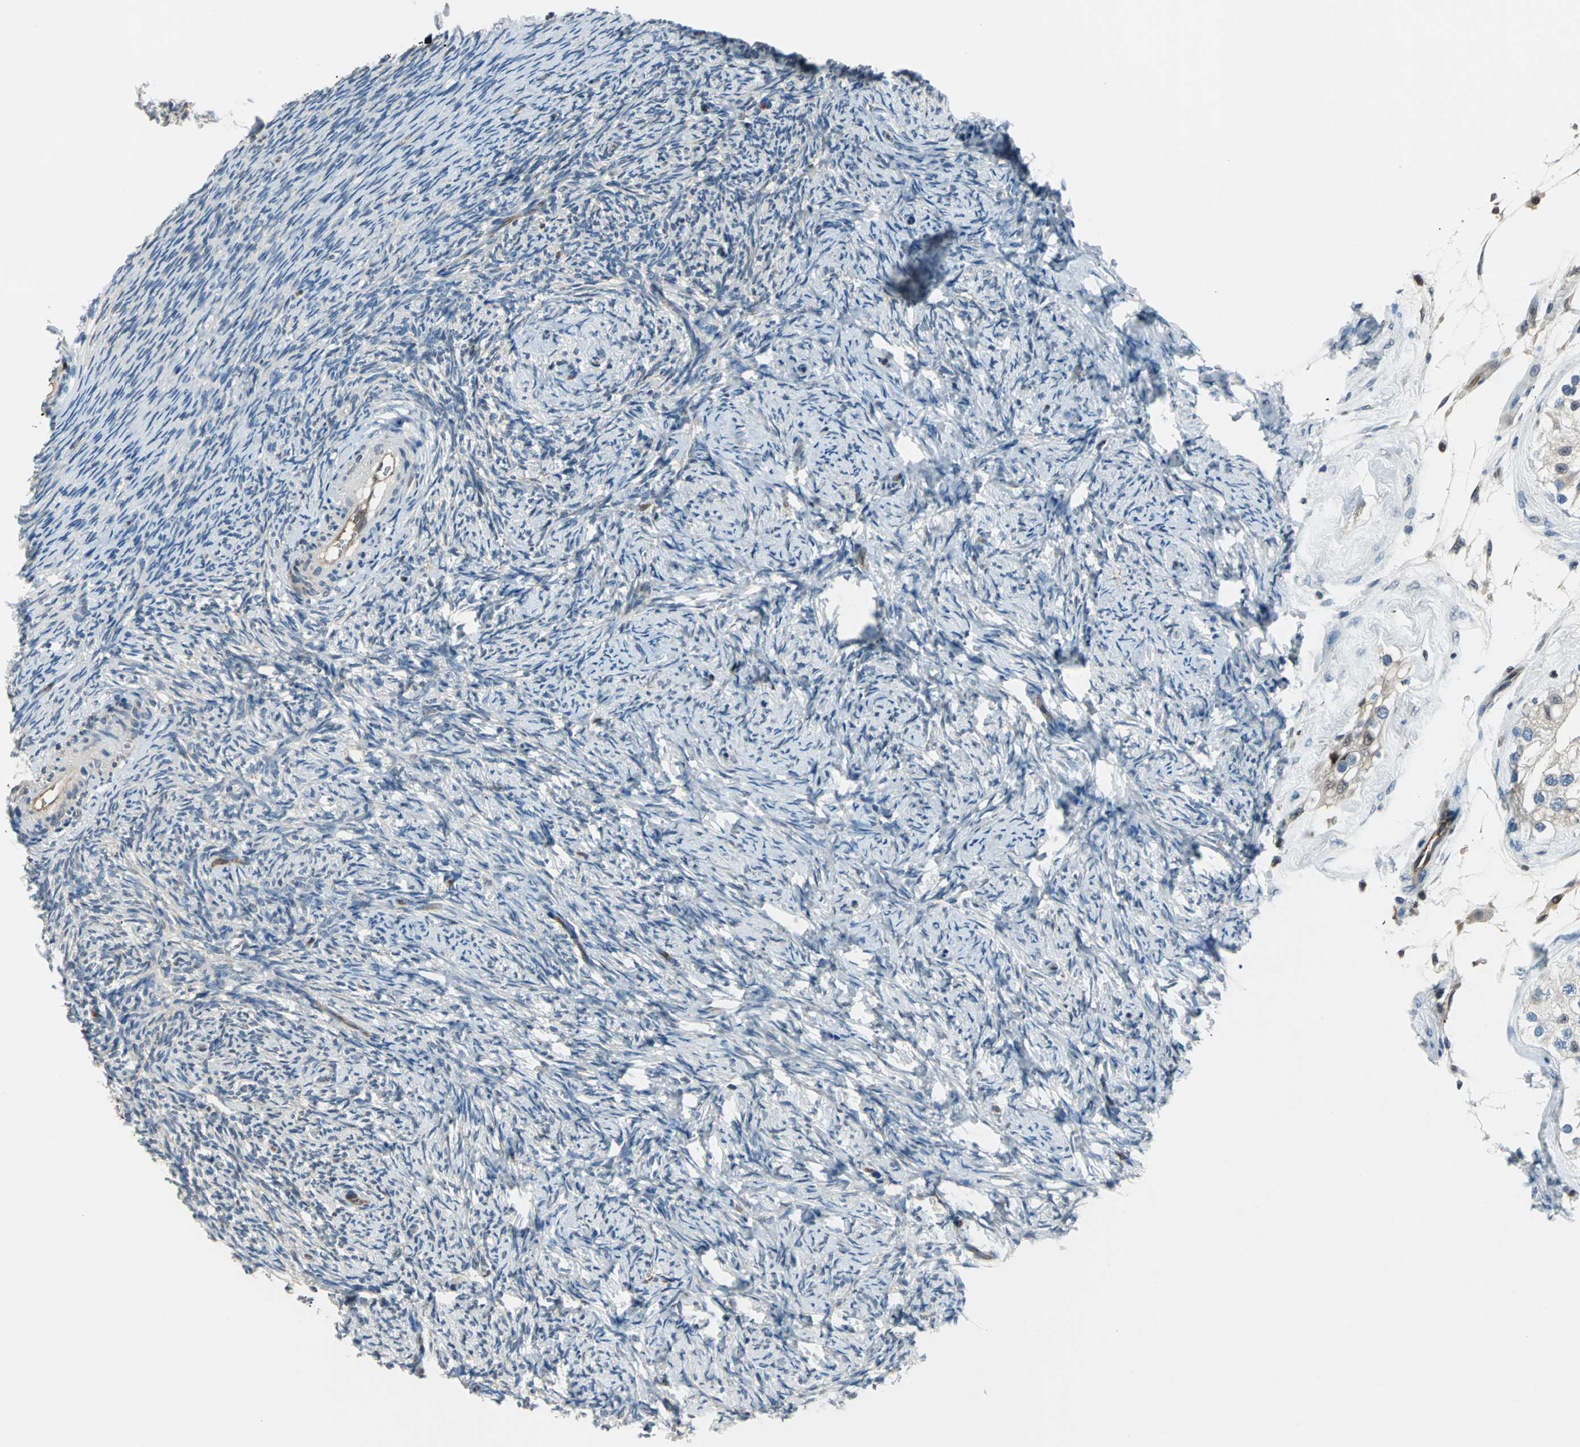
{"staining": {"intensity": "negative", "quantity": "none", "location": "none"}, "tissue": "ovary", "cell_type": "Follicle cells", "image_type": "normal", "snomed": [{"axis": "morphology", "description": "Normal tissue, NOS"}, {"axis": "topography", "description": "Ovary"}], "caption": "High magnification brightfield microscopy of normal ovary stained with DAB (3,3'-diaminobenzidine) (brown) and counterstained with hematoxylin (blue): follicle cells show no significant staining. The staining was performed using DAB to visualize the protein expression in brown, while the nuclei were stained in blue with hematoxylin (Magnification: 20x).", "gene": "PSME1", "patient": {"sex": "female", "age": 60}}